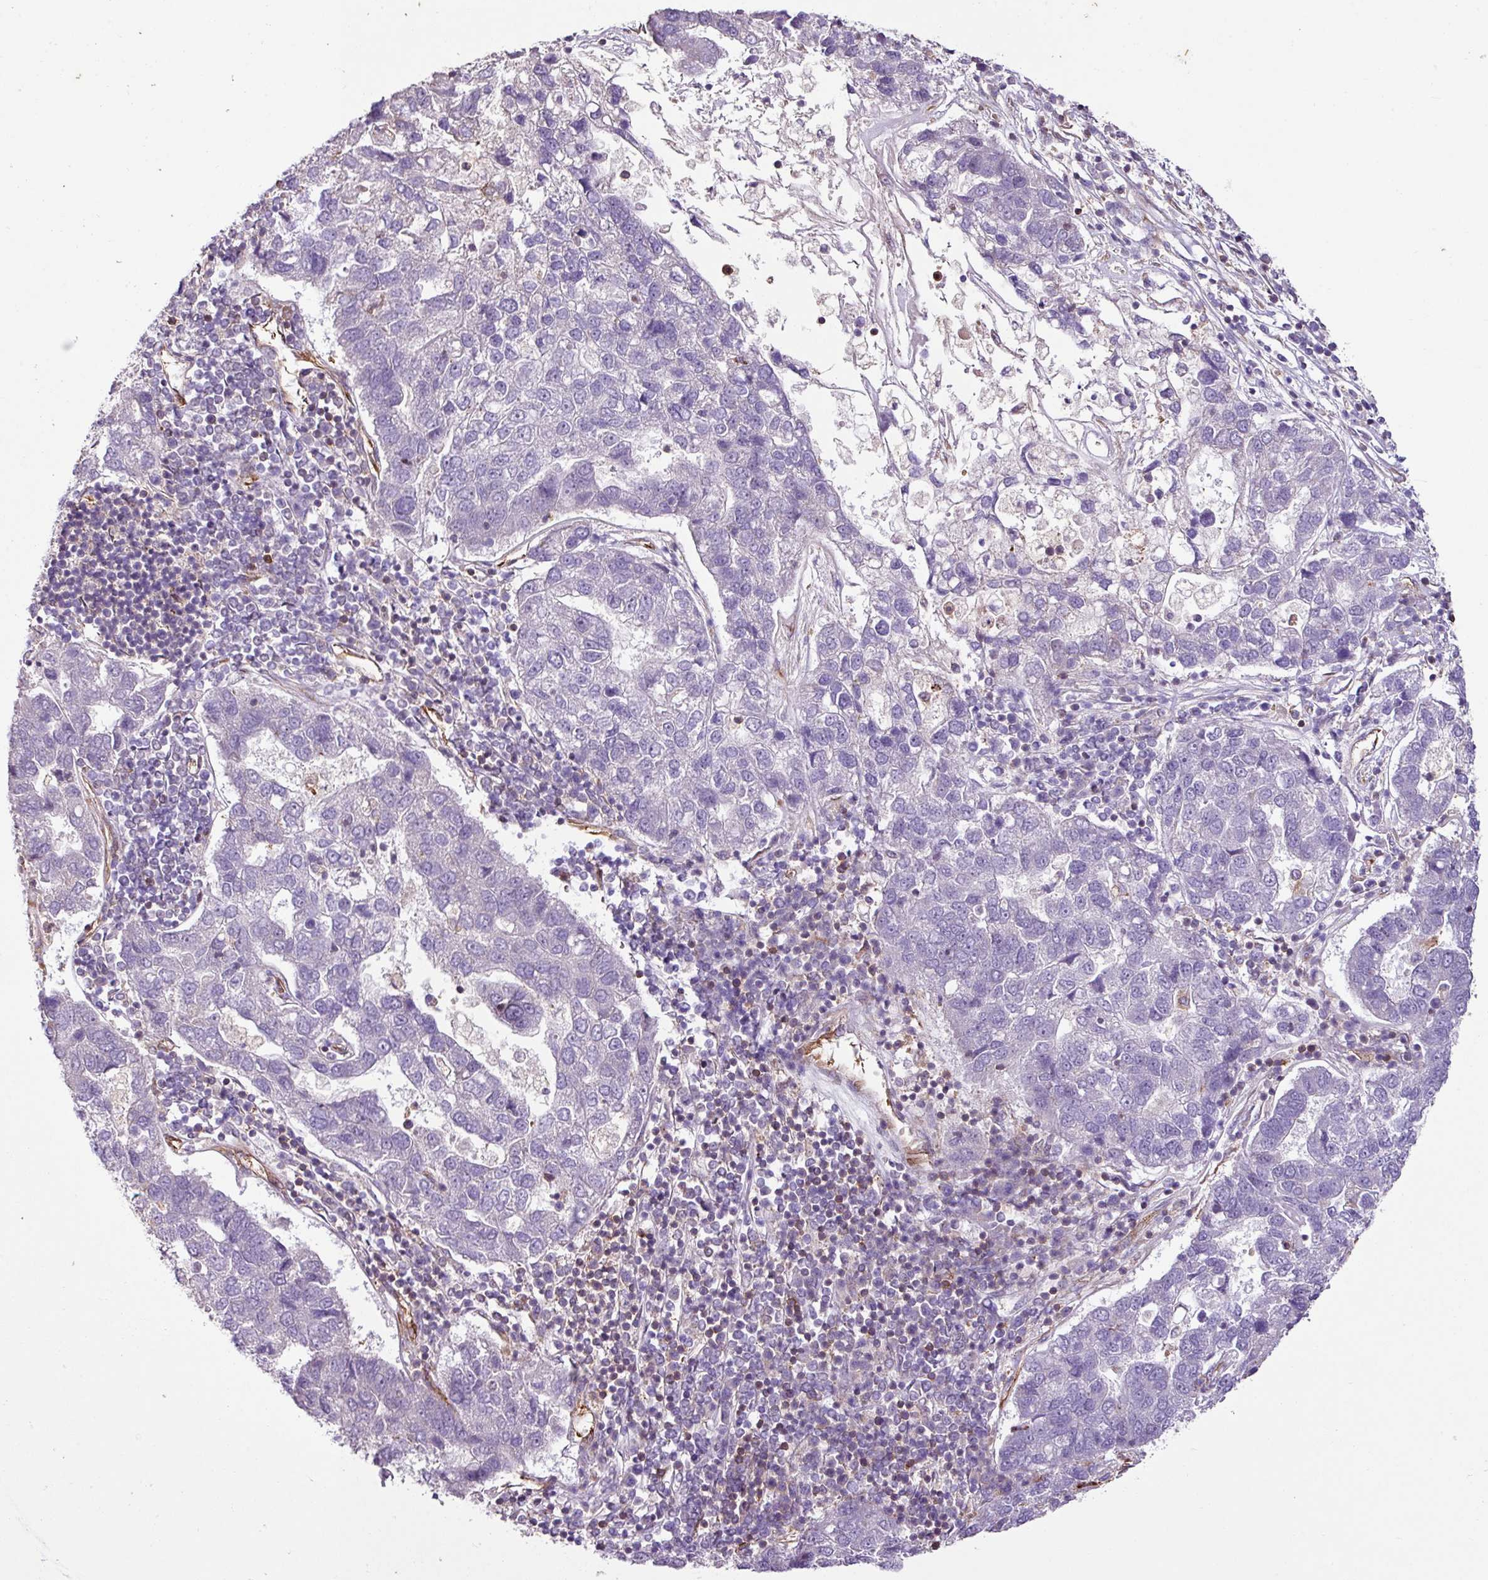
{"staining": {"intensity": "negative", "quantity": "none", "location": "none"}, "tissue": "pancreatic cancer", "cell_type": "Tumor cells", "image_type": "cancer", "snomed": [{"axis": "morphology", "description": "Adenocarcinoma, NOS"}, {"axis": "topography", "description": "Pancreas"}], "caption": "Photomicrograph shows no protein expression in tumor cells of pancreatic adenocarcinoma tissue.", "gene": "ZNF106", "patient": {"sex": "female", "age": 61}}